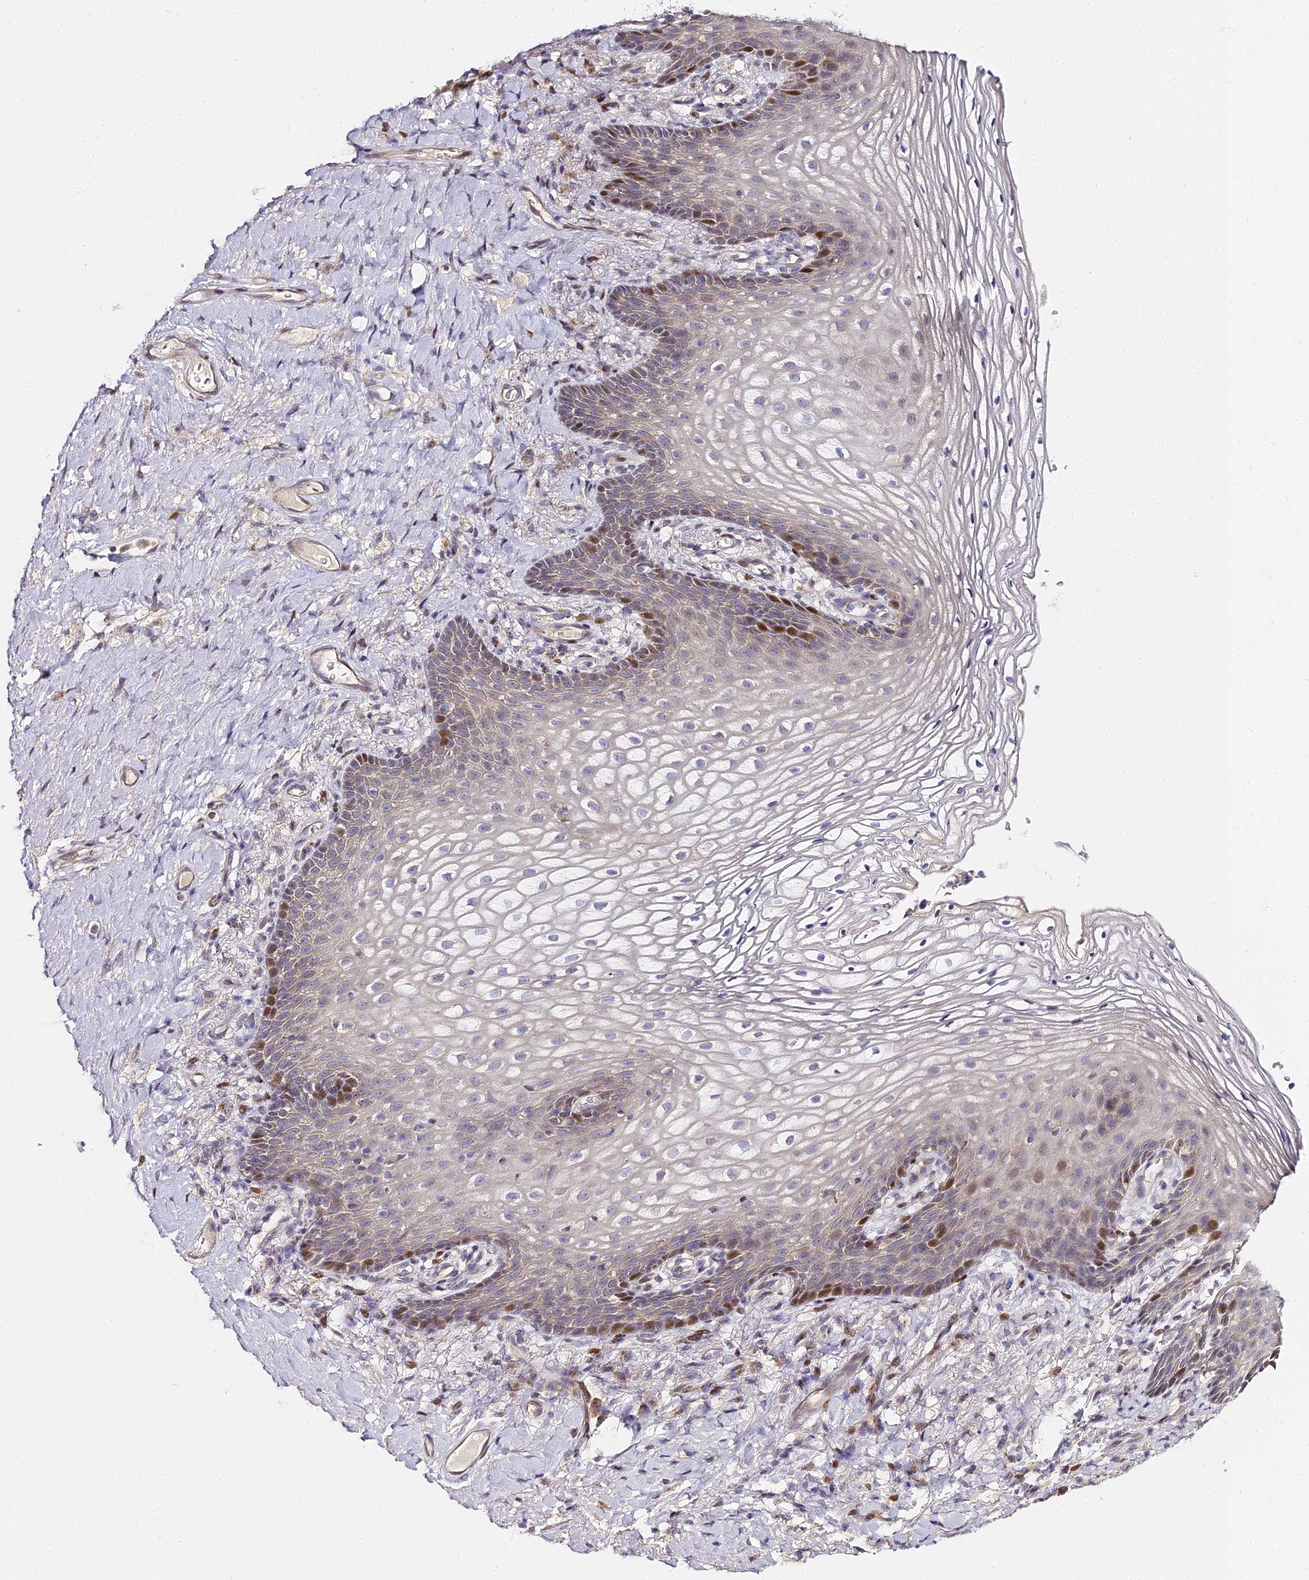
{"staining": {"intensity": "strong", "quantity": "<25%", "location": "nuclear"}, "tissue": "vagina", "cell_type": "Squamous epithelial cells", "image_type": "normal", "snomed": [{"axis": "morphology", "description": "Normal tissue, NOS"}, {"axis": "topography", "description": "Vagina"}], "caption": "Squamous epithelial cells exhibit medium levels of strong nuclear staining in approximately <25% of cells in normal human vagina.", "gene": "SERP1", "patient": {"sex": "female", "age": 60}}